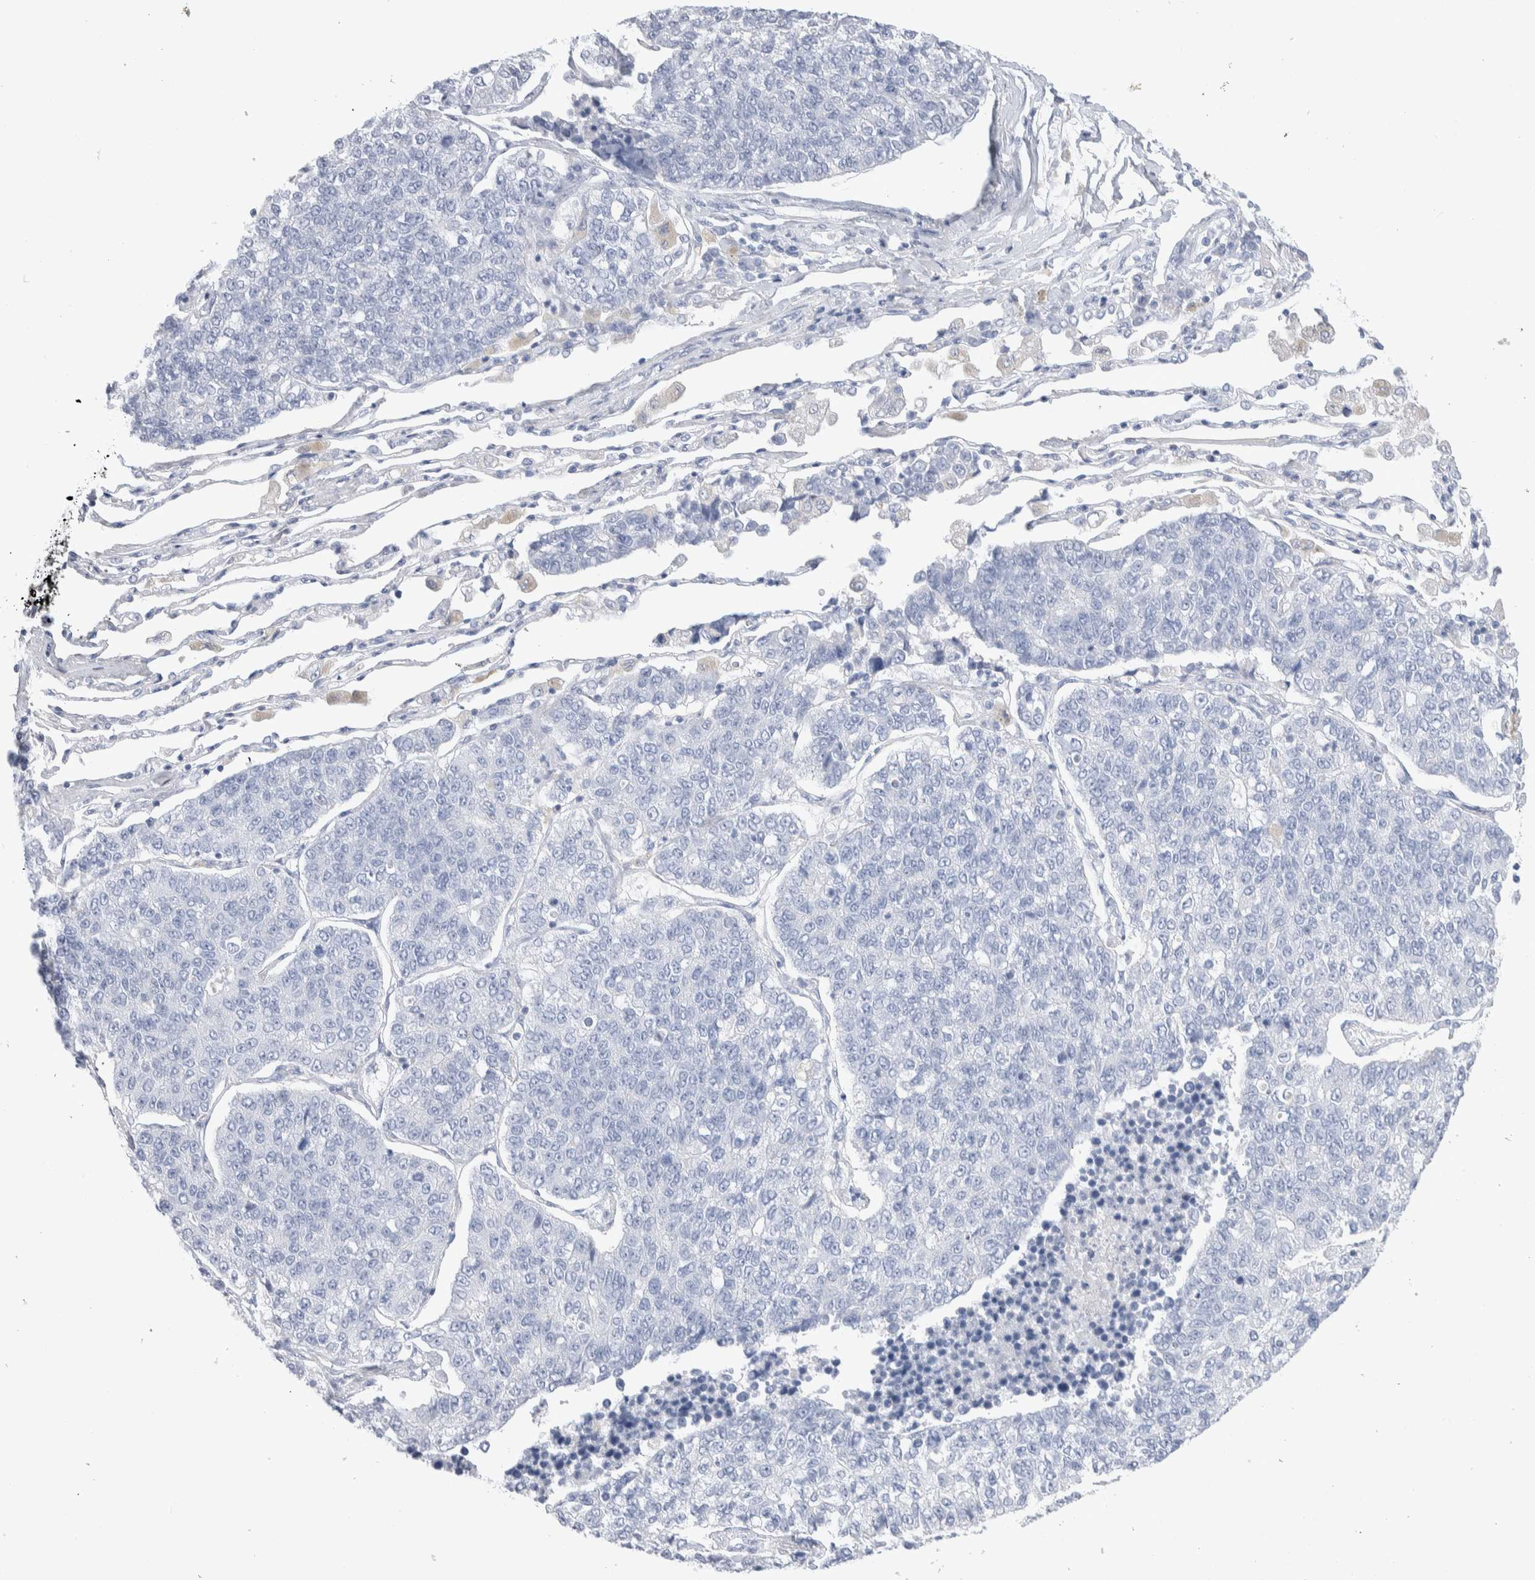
{"staining": {"intensity": "negative", "quantity": "none", "location": "none"}, "tissue": "lung cancer", "cell_type": "Tumor cells", "image_type": "cancer", "snomed": [{"axis": "morphology", "description": "Adenocarcinoma, NOS"}, {"axis": "topography", "description": "Lung"}], "caption": "Immunohistochemical staining of lung adenocarcinoma displays no significant staining in tumor cells.", "gene": "GDA", "patient": {"sex": "male", "age": 49}}